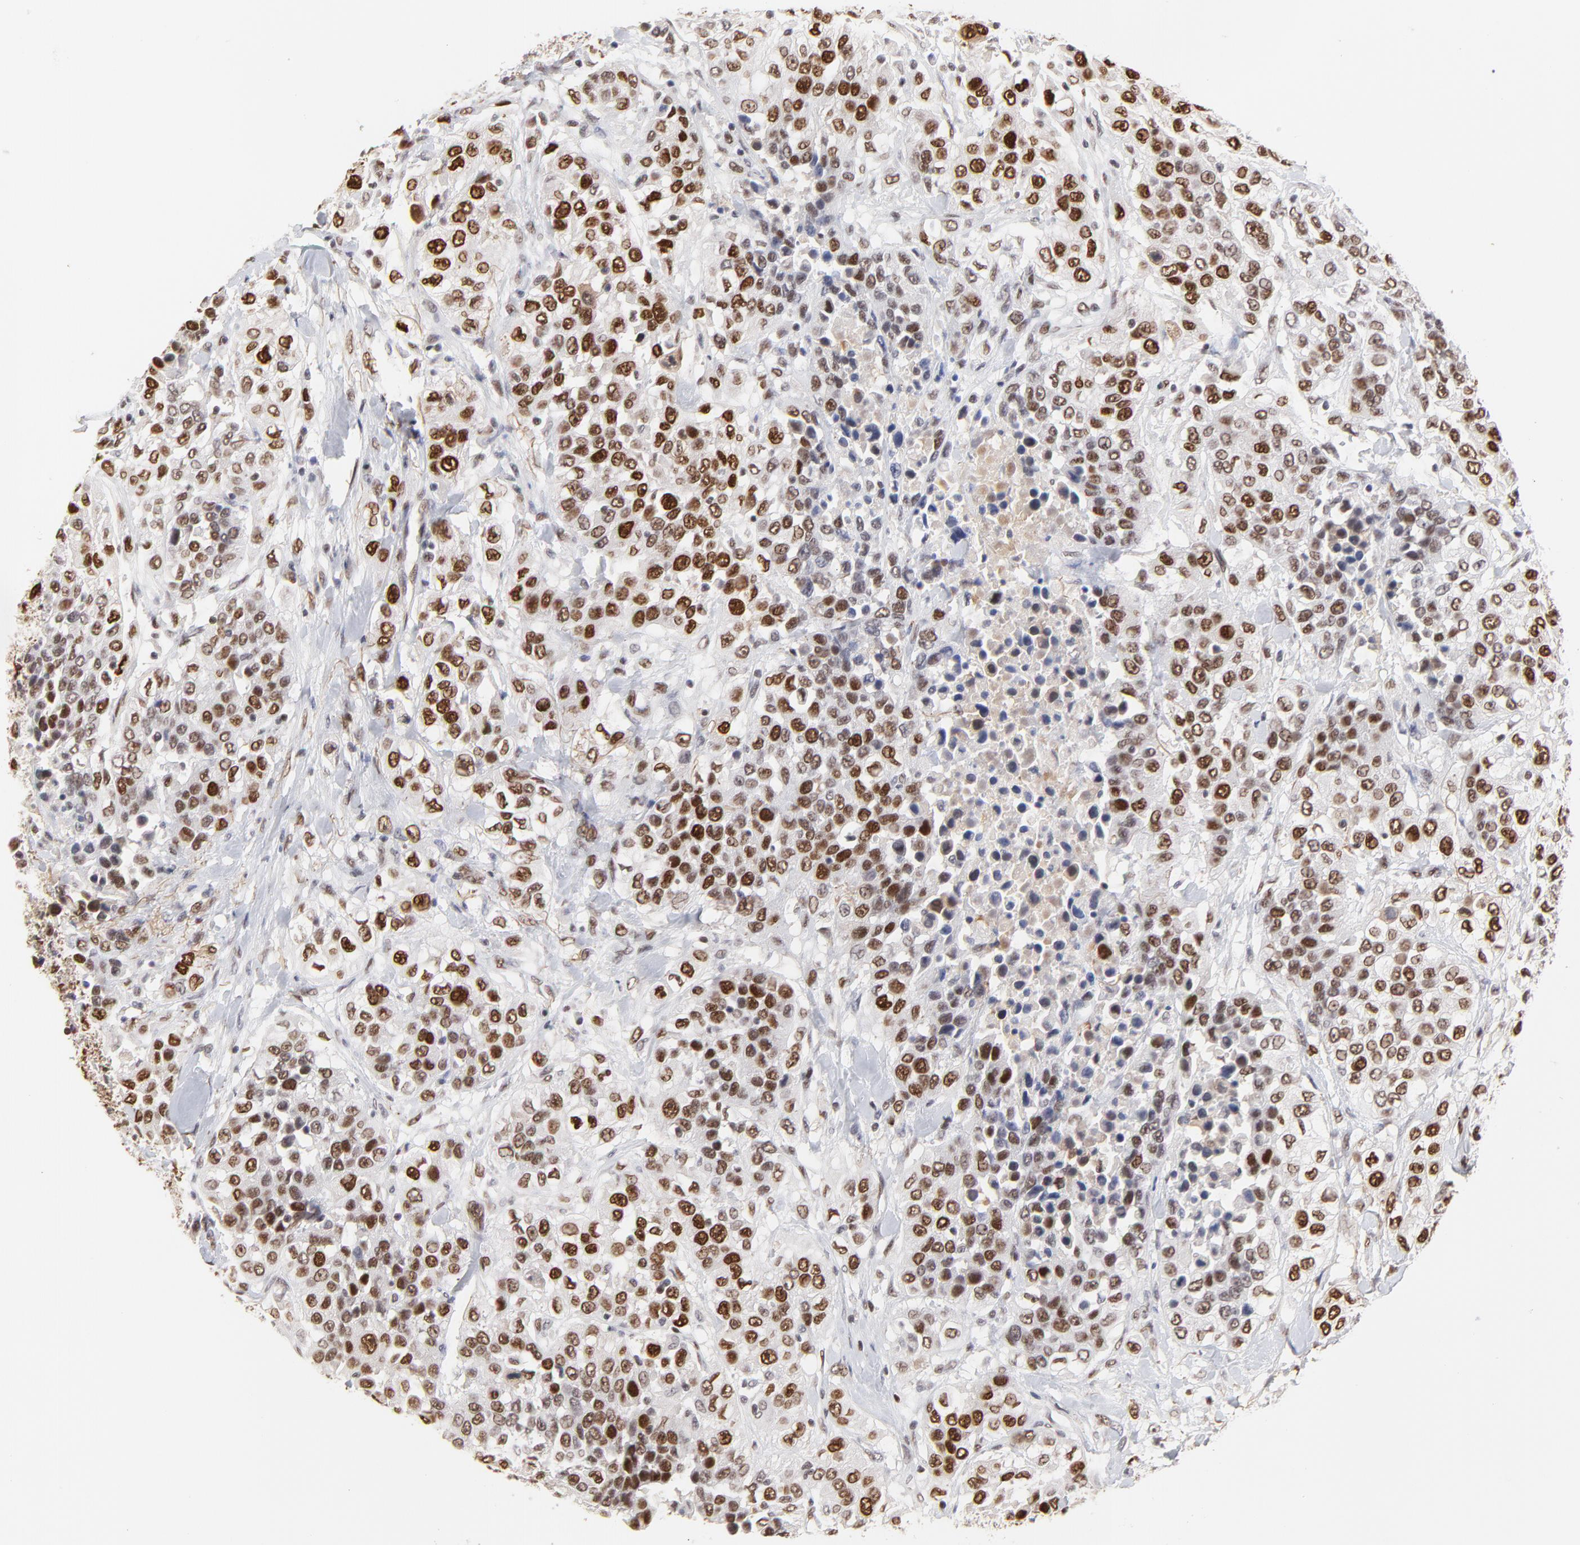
{"staining": {"intensity": "strong", "quantity": ">75%", "location": "nuclear"}, "tissue": "urothelial cancer", "cell_type": "Tumor cells", "image_type": "cancer", "snomed": [{"axis": "morphology", "description": "Urothelial carcinoma, High grade"}, {"axis": "topography", "description": "Urinary bladder"}], "caption": "The micrograph displays a brown stain indicating the presence of a protein in the nuclear of tumor cells in urothelial cancer.", "gene": "OGFOD1", "patient": {"sex": "female", "age": 80}}